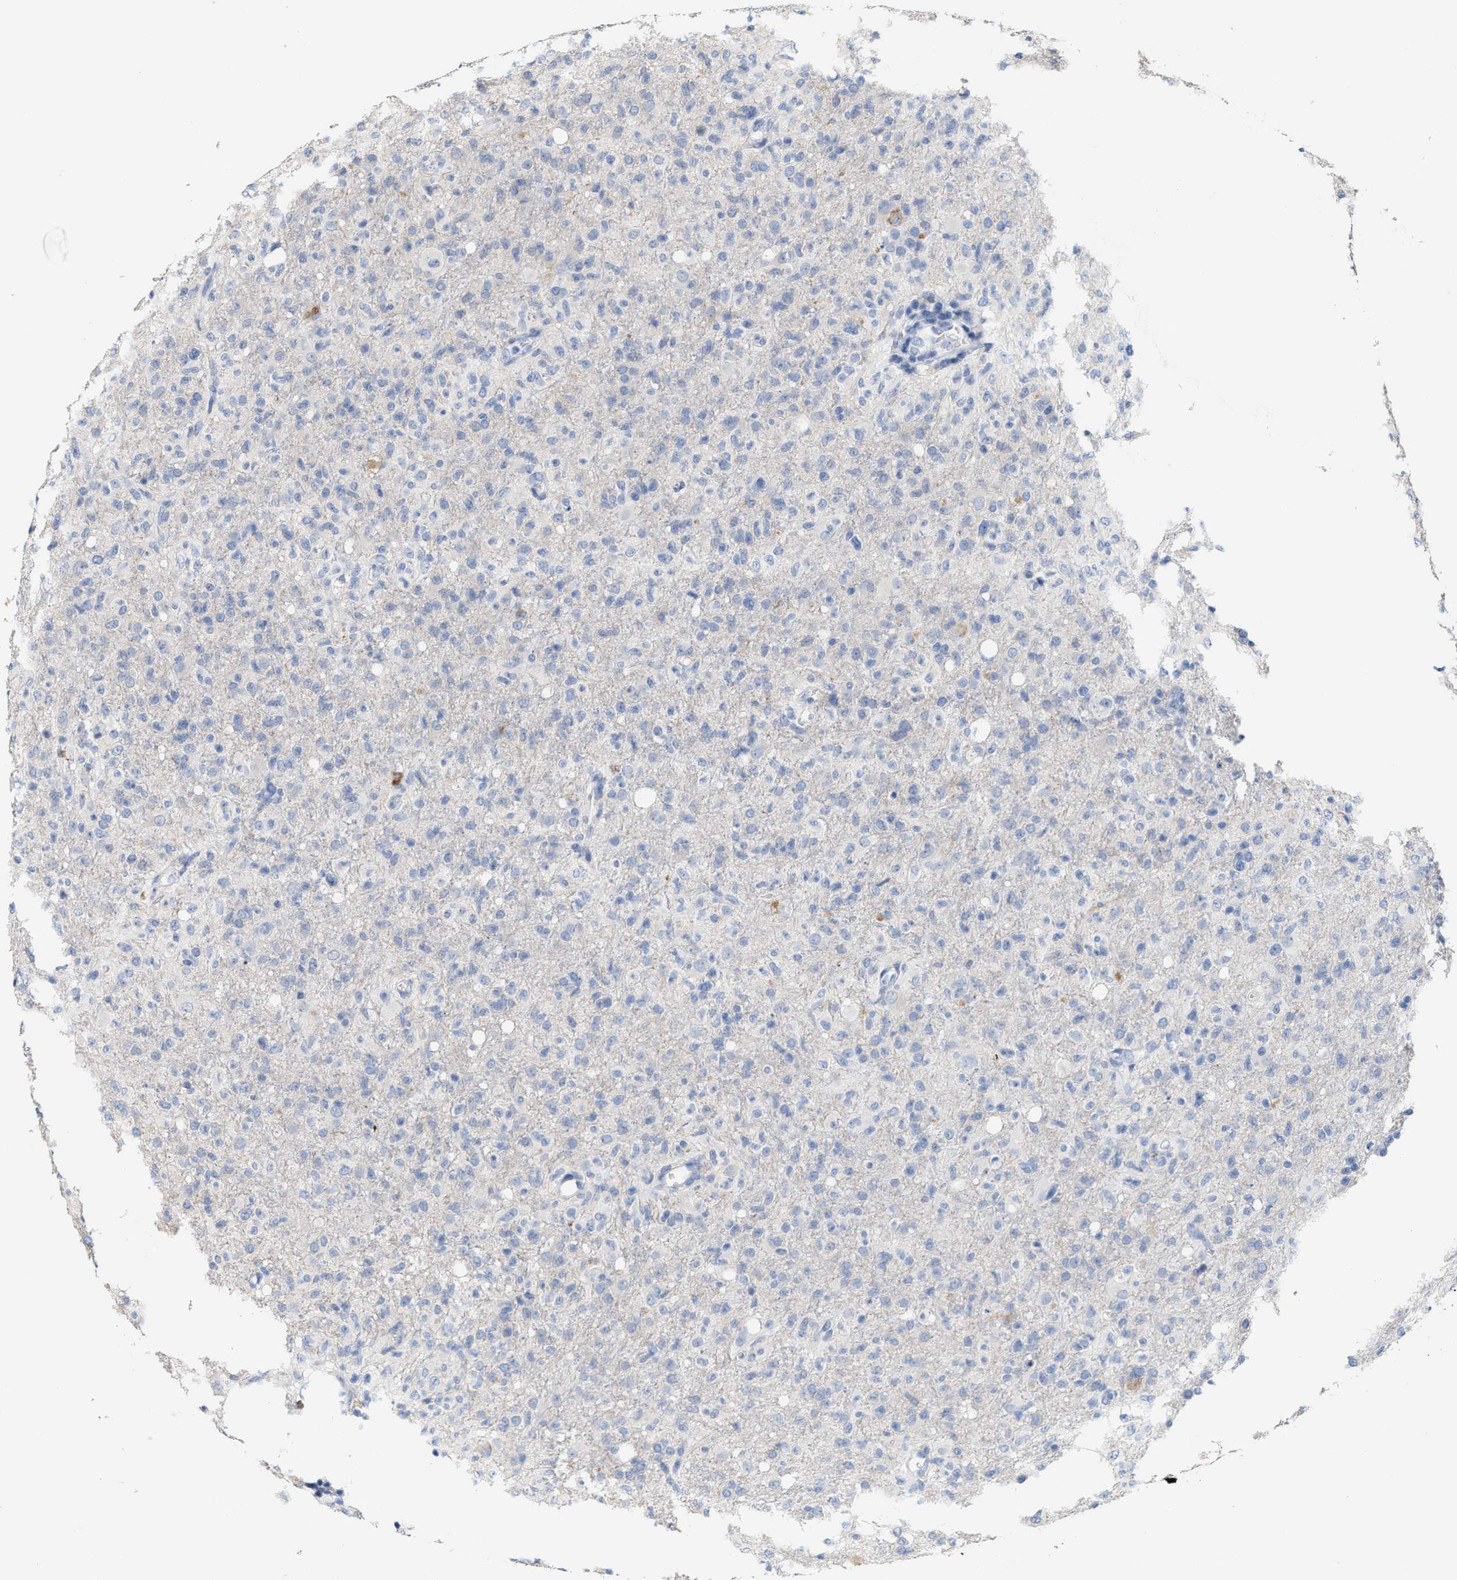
{"staining": {"intensity": "negative", "quantity": "none", "location": "none"}, "tissue": "glioma", "cell_type": "Tumor cells", "image_type": "cancer", "snomed": [{"axis": "morphology", "description": "Glioma, malignant, High grade"}, {"axis": "topography", "description": "Brain"}], "caption": "Tumor cells are negative for brown protein staining in glioma.", "gene": "RYR2", "patient": {"sex": "female", "age": 57}}